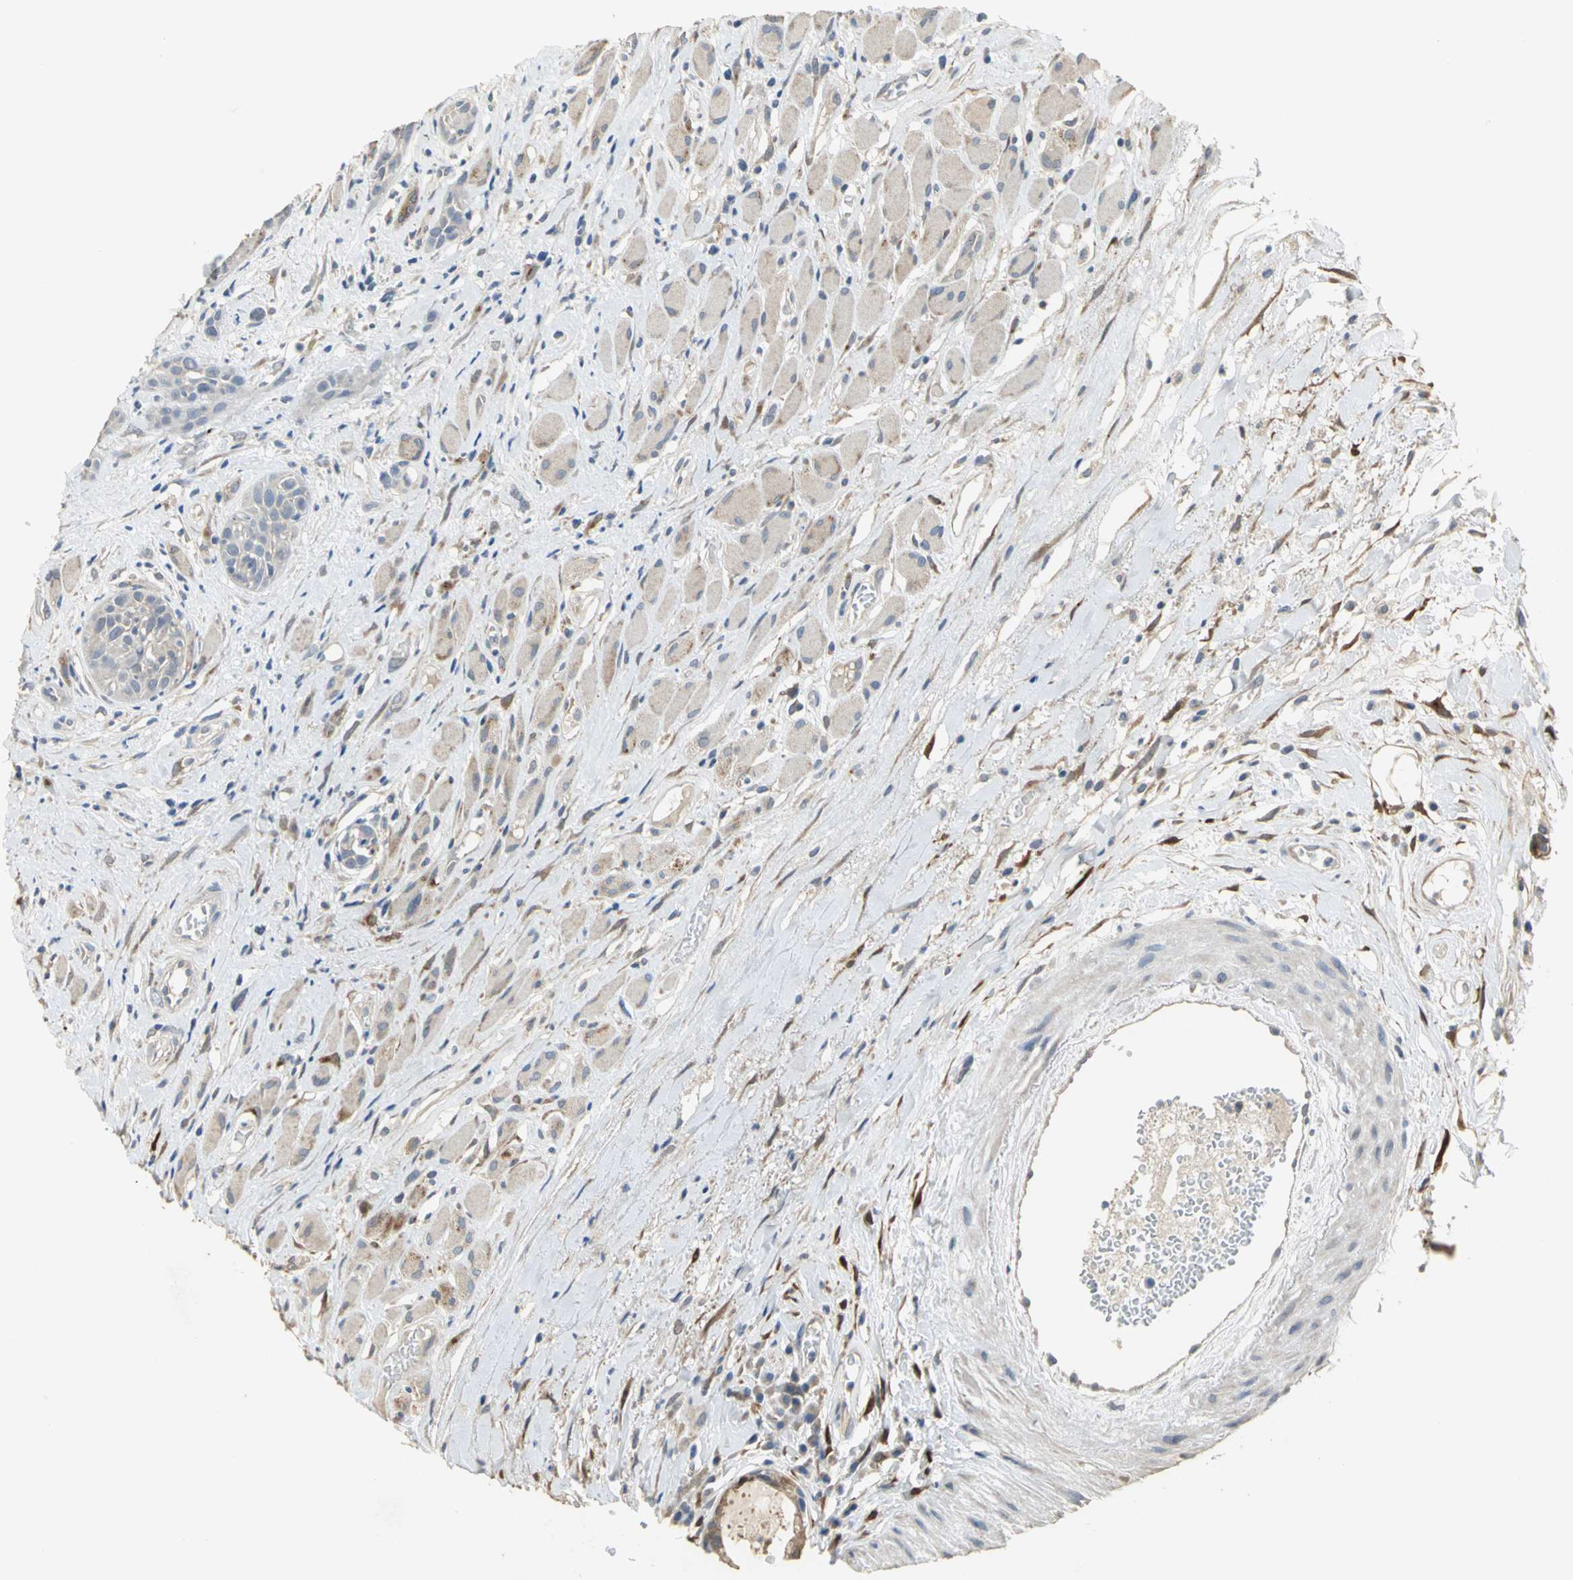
{"staining": {"intensity": "weak", "quantity": "<25%", "location": "cytoplasmic/membranous"}, "tissue": "head and neck cancer", "cell_type": "Tumor cells", "image_type": "cancer", "snomed": [{"axis": "morphology", "description": "Squamous cell carcinoma, NOS"}, {"axis": "topography", "description": "Head-Neck"}], "caption": "DAB immunohistochemical staining of head and neck squamous cell carcinoma exhibits no significant positivity in tumor cells.", "gene": "IL17RB", "patient": {"sex": "male", "age": 62}}